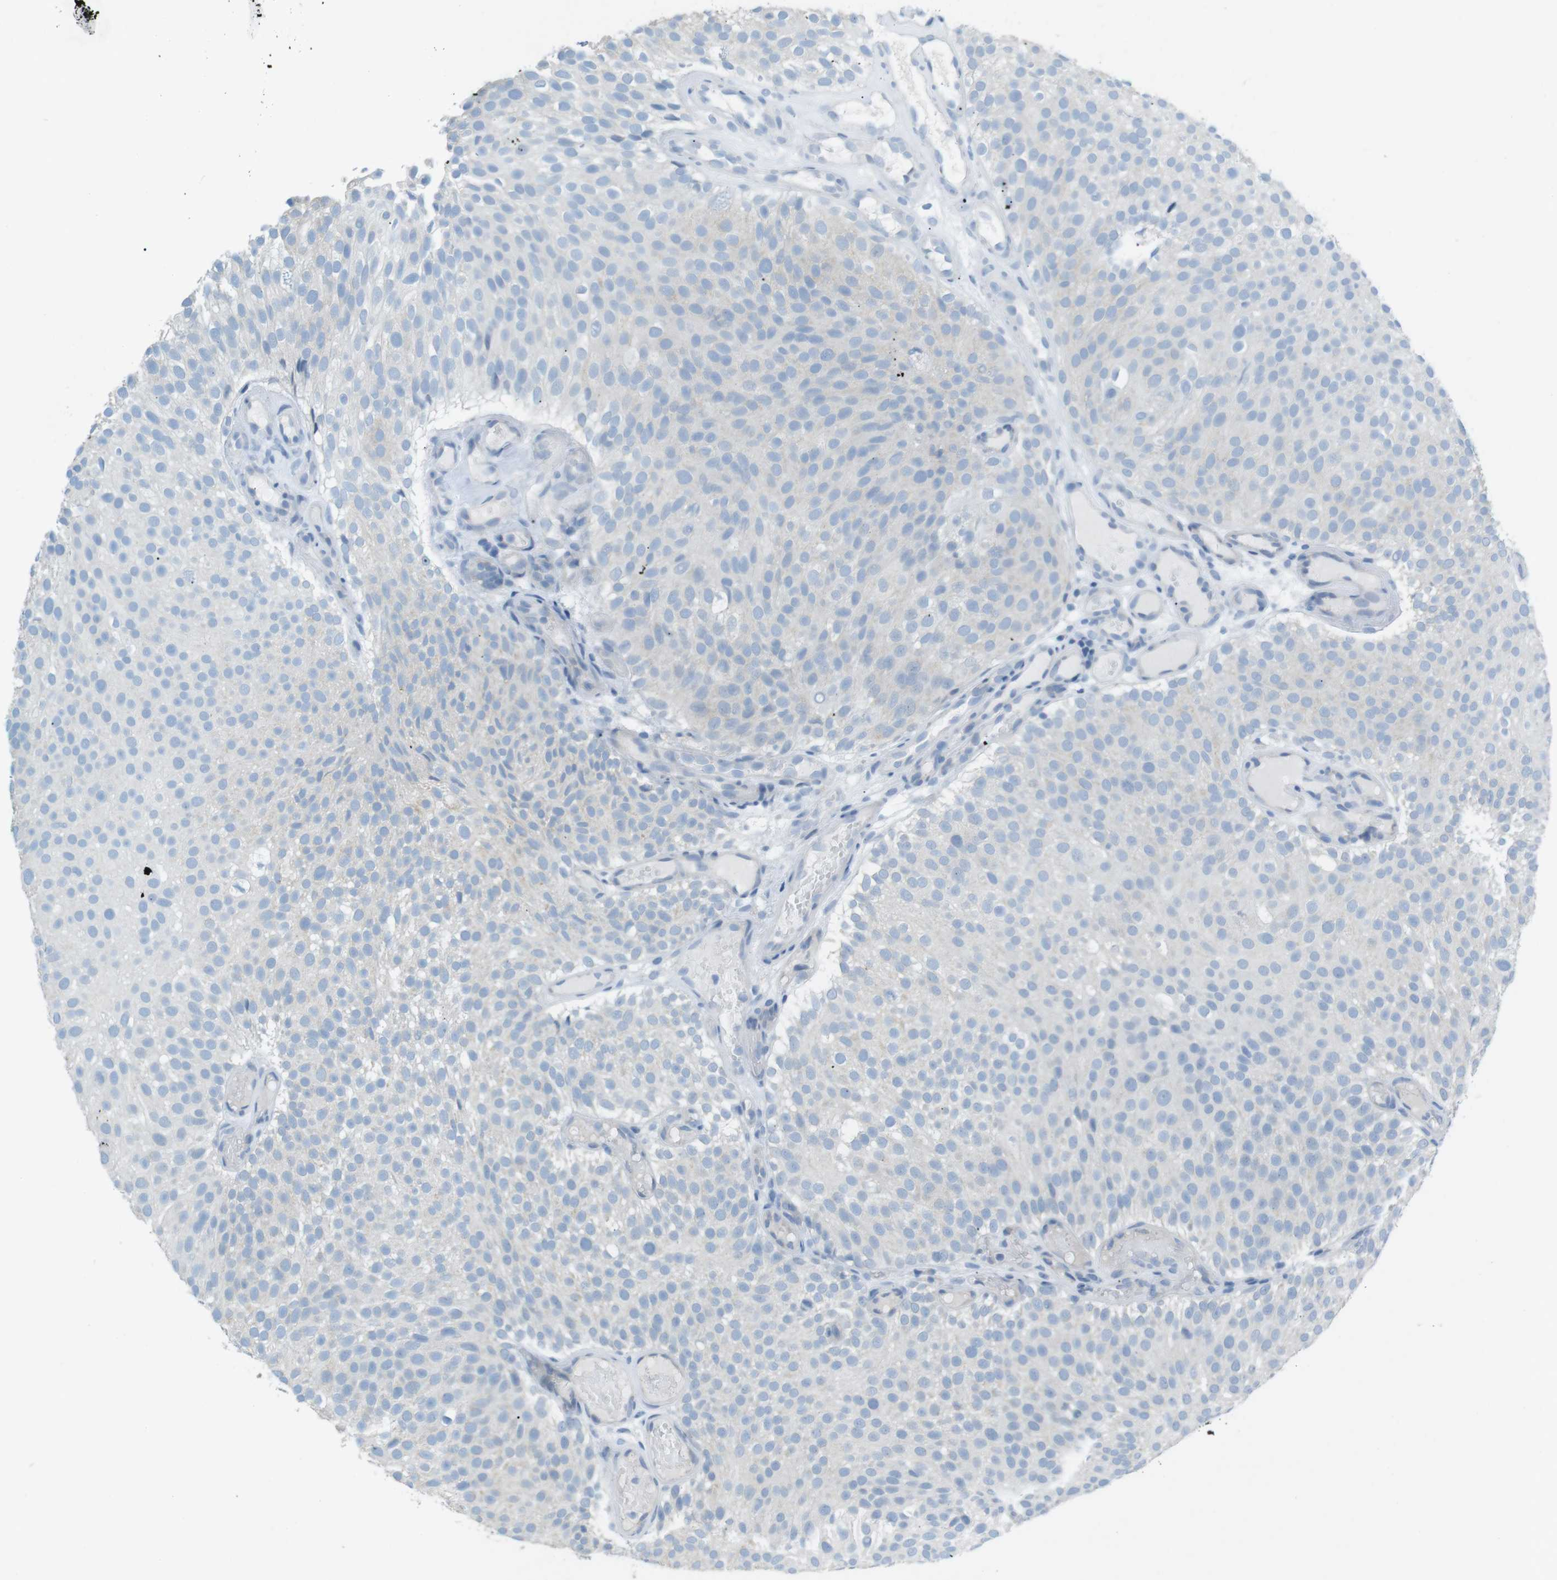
{"staining": {"intensity": "negative", "quantity": "none", "location": "none"}, "tissue": "urothelial cancer", "cell_type": "Tumor cells", "image_type": "cancer", "snomed": [{"axis": "morphology", "description": "Urothelial carcinoma, Low grade"}, {"axis": "topography", "description": "Urinary bladder"}], "caption": "Urothelial cancer was stained to show a protein in brown. There is no significant positivity in tumor cells. (Stains: DAB (3,3'-diaminobenzidine) immunohistochemistry (IHC) with hematoxylin counter stain, Microscopy: brightfield microscopy at high magnification).", "gene": "SALL4", "patient": {"sex": "male", "age": 78}}